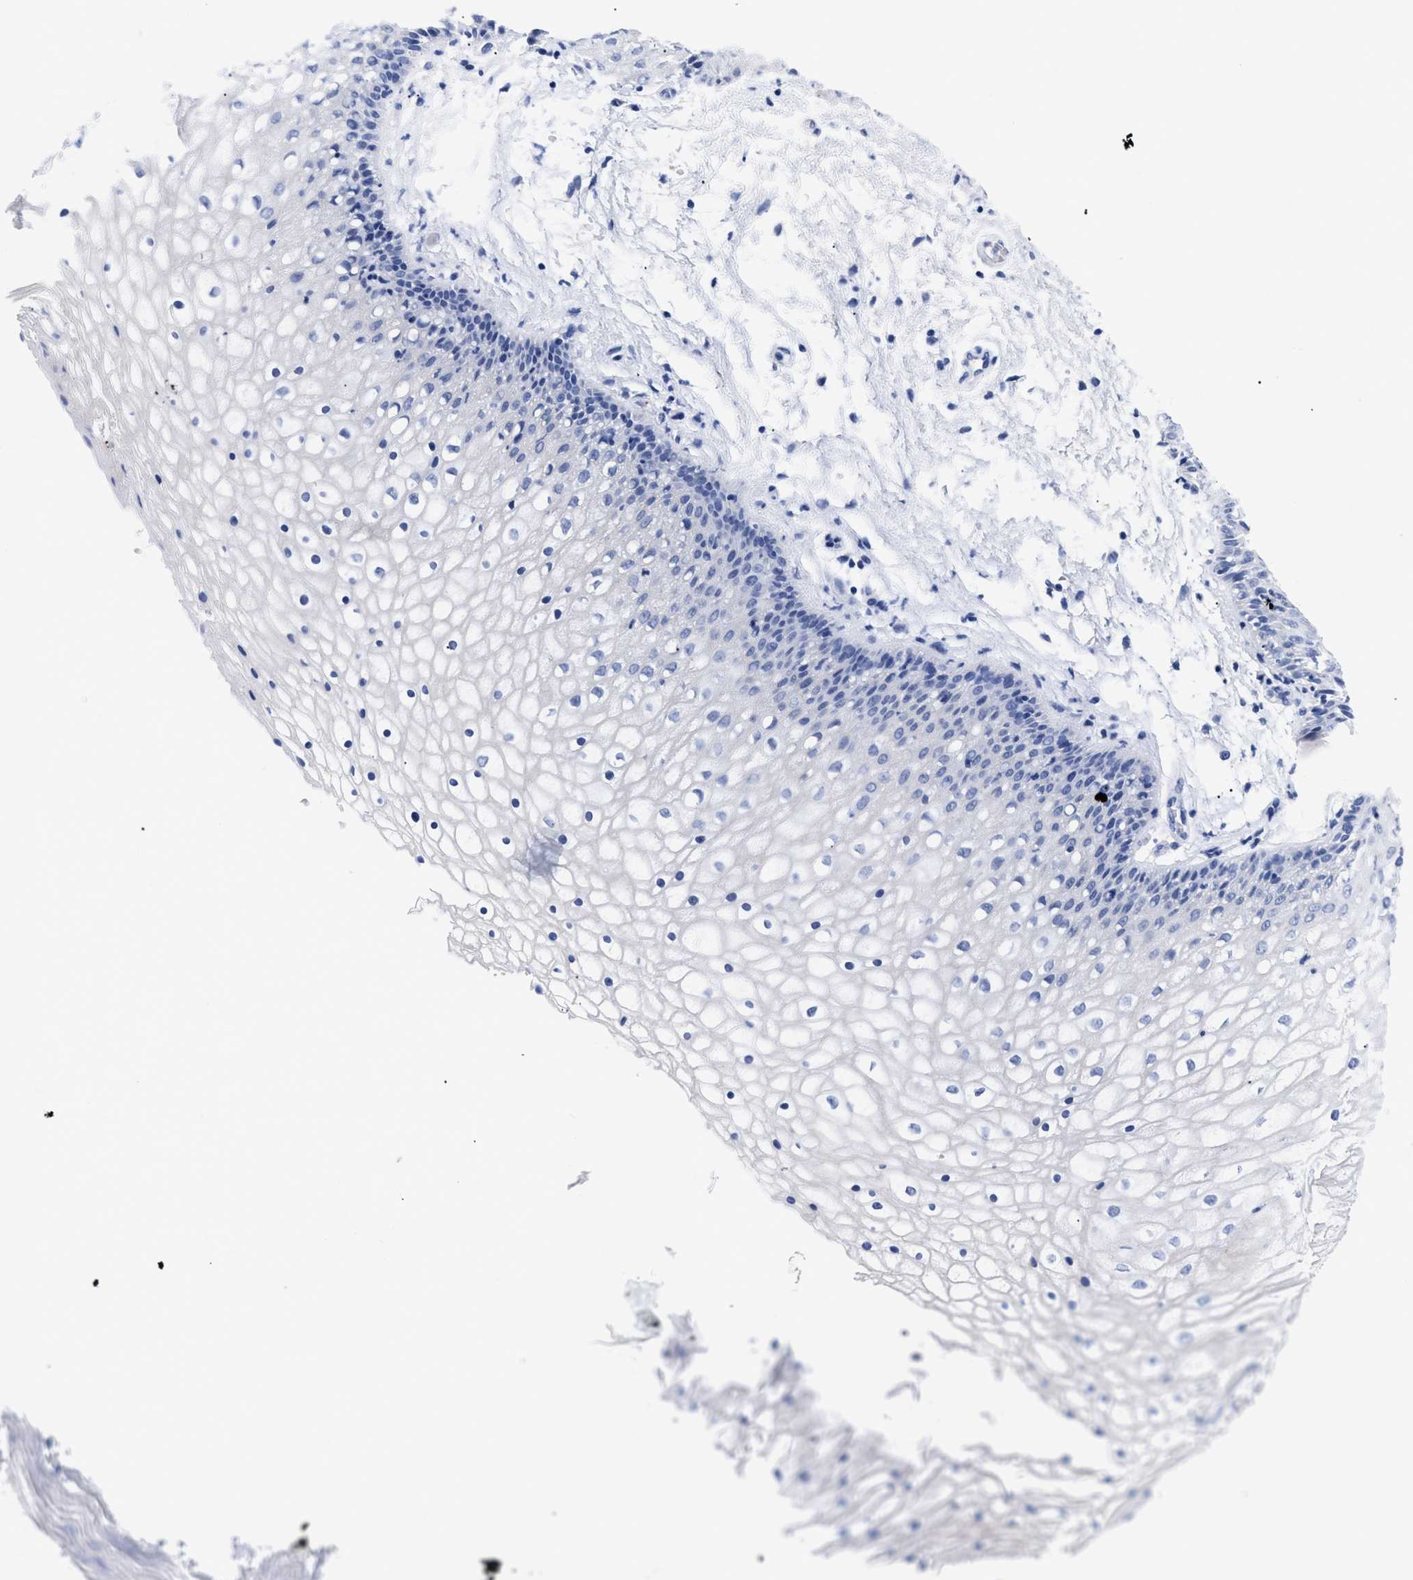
{"staining": {"intensity": "negative", "quantity": "none", "location": "none"}, "tissue": "vagina", "cell_type": "Squamous epithelial cells", "image_type": "normal", "snomed": [{"axis": "morphology", "description": "Normal tissue, NOS"}, {"axis": "topography", "description": "Vagina"}], "caption": "This is a image of immunohistochemistry (IHC) staining of benign vagina, which shows no staining in squamous epithelial cells.", "gene": "TREML1", "patient": {"sex": "female", "age": 34}}